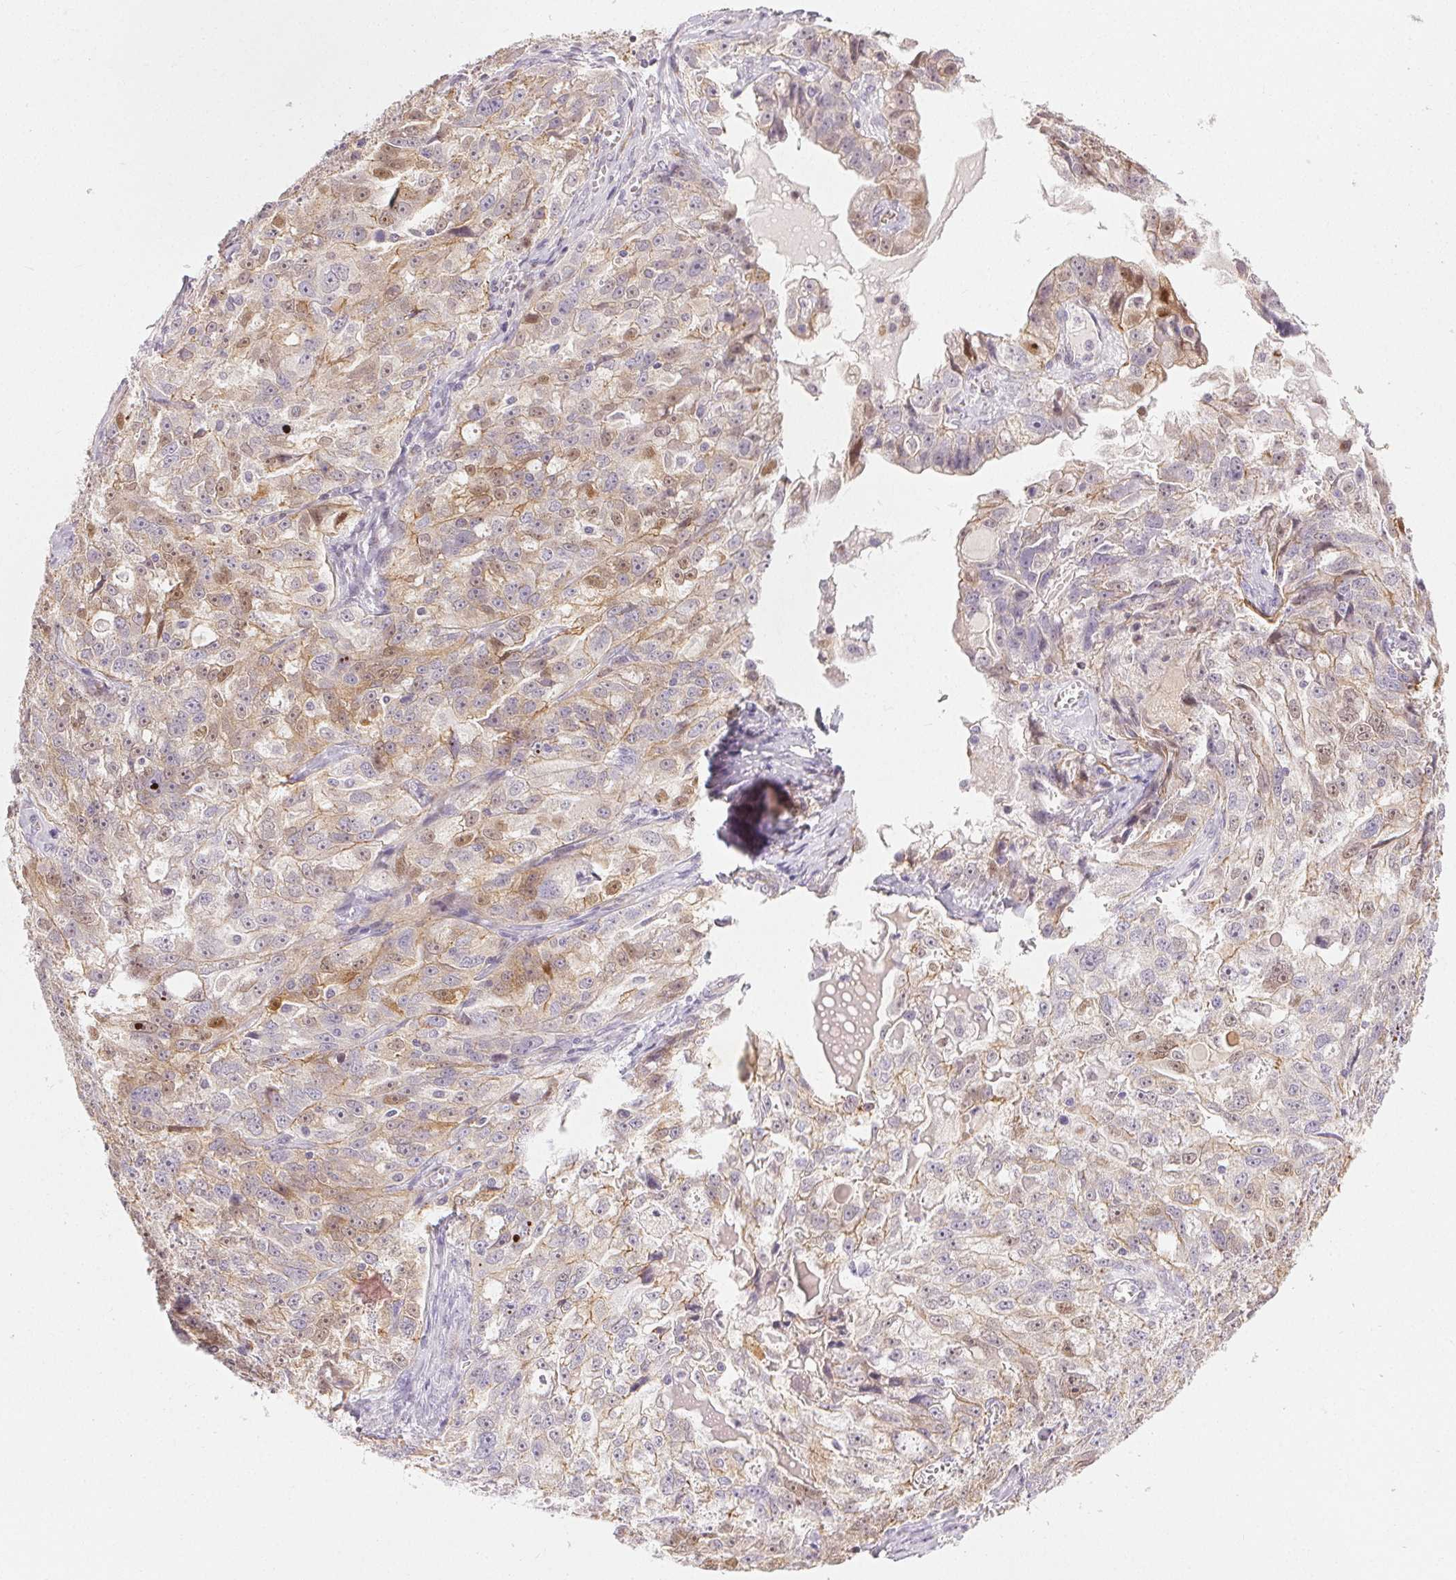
{"staining": {"intensity": "moderate", "quantity": "25%-75%", "location": "cytoplasmic/membranous"}, "tissue": "ovarian cancer", "cell_type": "Tumor cells", "image_type": "cancer", "snomed": [{"axis": "morphology", "description": "Cystadenocarcinoma, serous, NOS"}, {"axis": "topography", "description": "Ovary"}], "caption": "Approximately 25%-75% of tumor cells in human ovarian cancer display moderate cytoplasmic/membranous protein staining as visualized by brown immunohistochemical staining.", "gene": "RPGRIP1", "patient": {"sex": "female", "age": 51}}